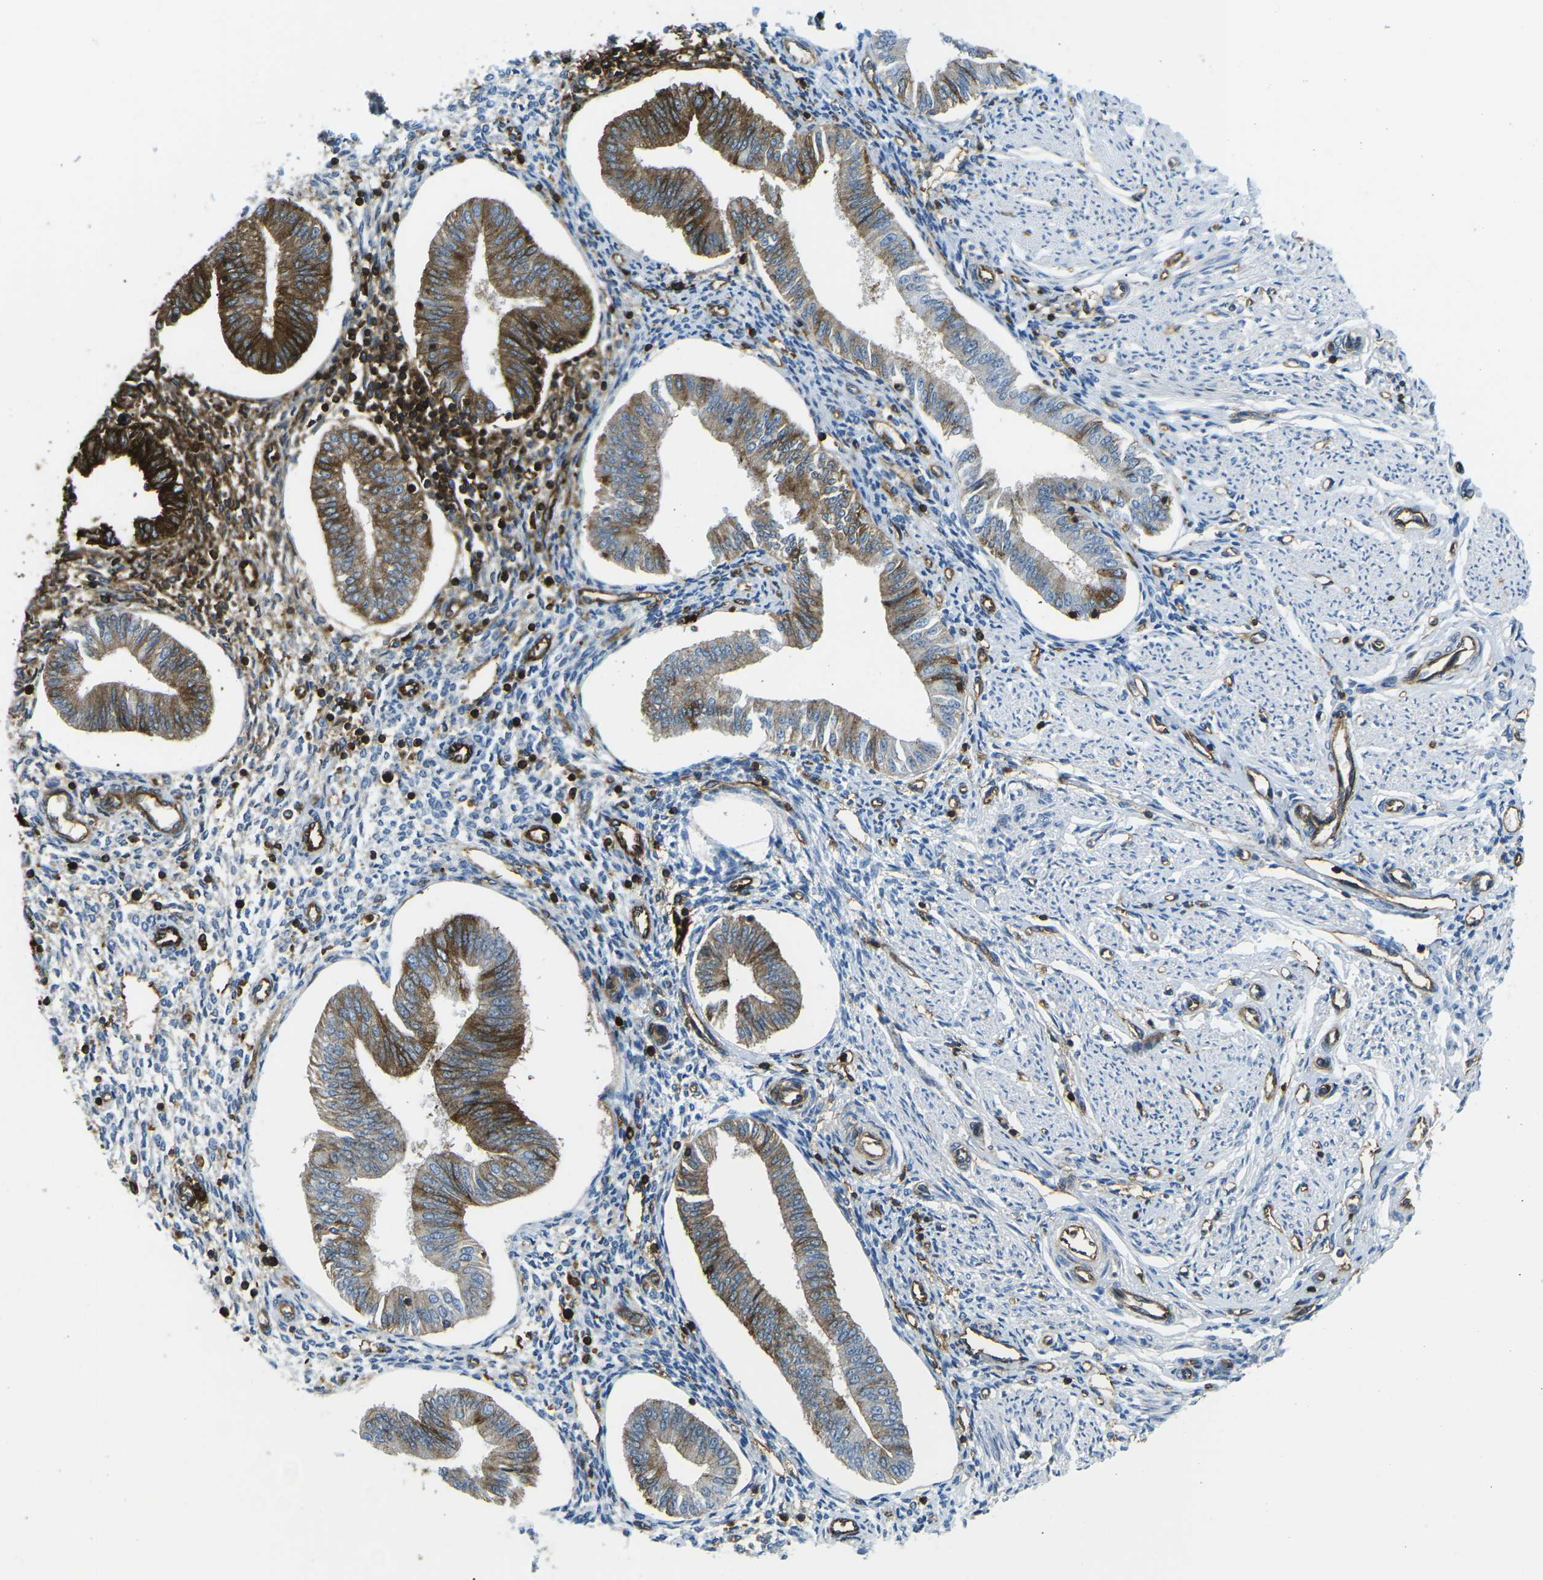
{"staining": {"intensity": "strong", "quantity": "<25%", "location": "cytoplasmic/membranous"}, "tissue": "endometrium", "cell_type": "Cells in endometrial stroma", "image_type": "normal", "snomed": [{"axis": "morphology", "description": "Normal tissue, NOS"}, {"axis": "topography", "description": "Endometrium"}], "caption": "This is a micrograph of IHC staining of normal endometrium, which shows strong staining in the cytoplasmic/membranous of cells in endometrial stroma.", "gene": "HLA", "patient": {"sex": "female", "age": 50}}